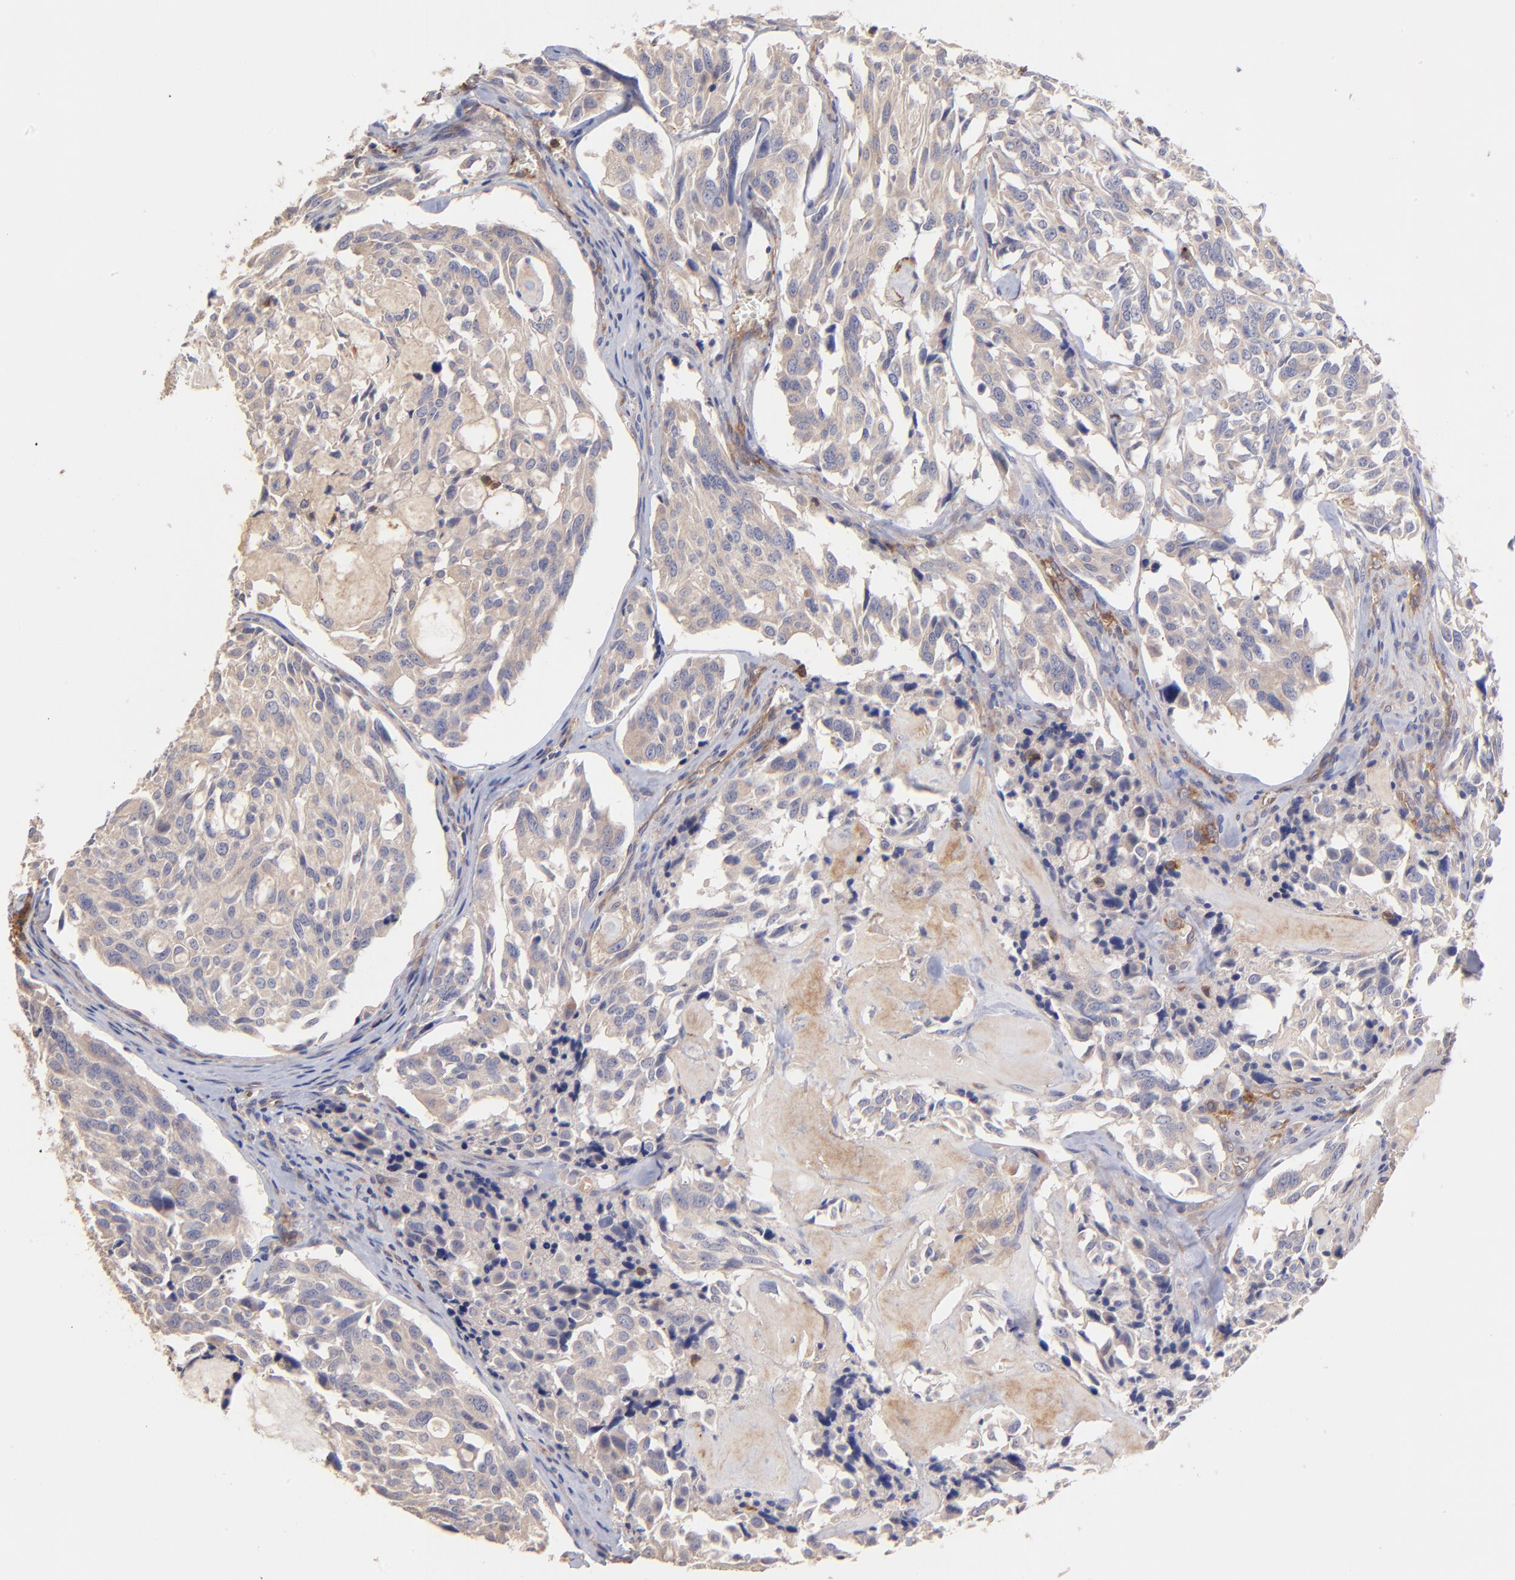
{"staining": {"intensity": "weak", "quantity": ">75%", "location": "cytoplasmic/membranous"}, "tissue": "thyroid cancer", "cell_type": "Tumor cells", "image_type": "cancer", "snomed": [{"axis": "morphology", "description": "Carcinoma, NOS"}, {"axis": "morphology", "description": "Carcinoid, malignant, NOS"}, {"axis": "topography", "description": "Thyroid gland"}], "caption": "High-magnification brightfield microscopy of thyroid cancer (malignant carcinoid) stained with DAB (3,3'-diaminobenzidine) (brown) and counterstained with hematoxylin (blue). tumor cells exhibit weak cytoplasmic/membranous expression is present in approximately>75% of cells.", "gene": "ASB7", "patient": {"sex": "male", "age": 33}}